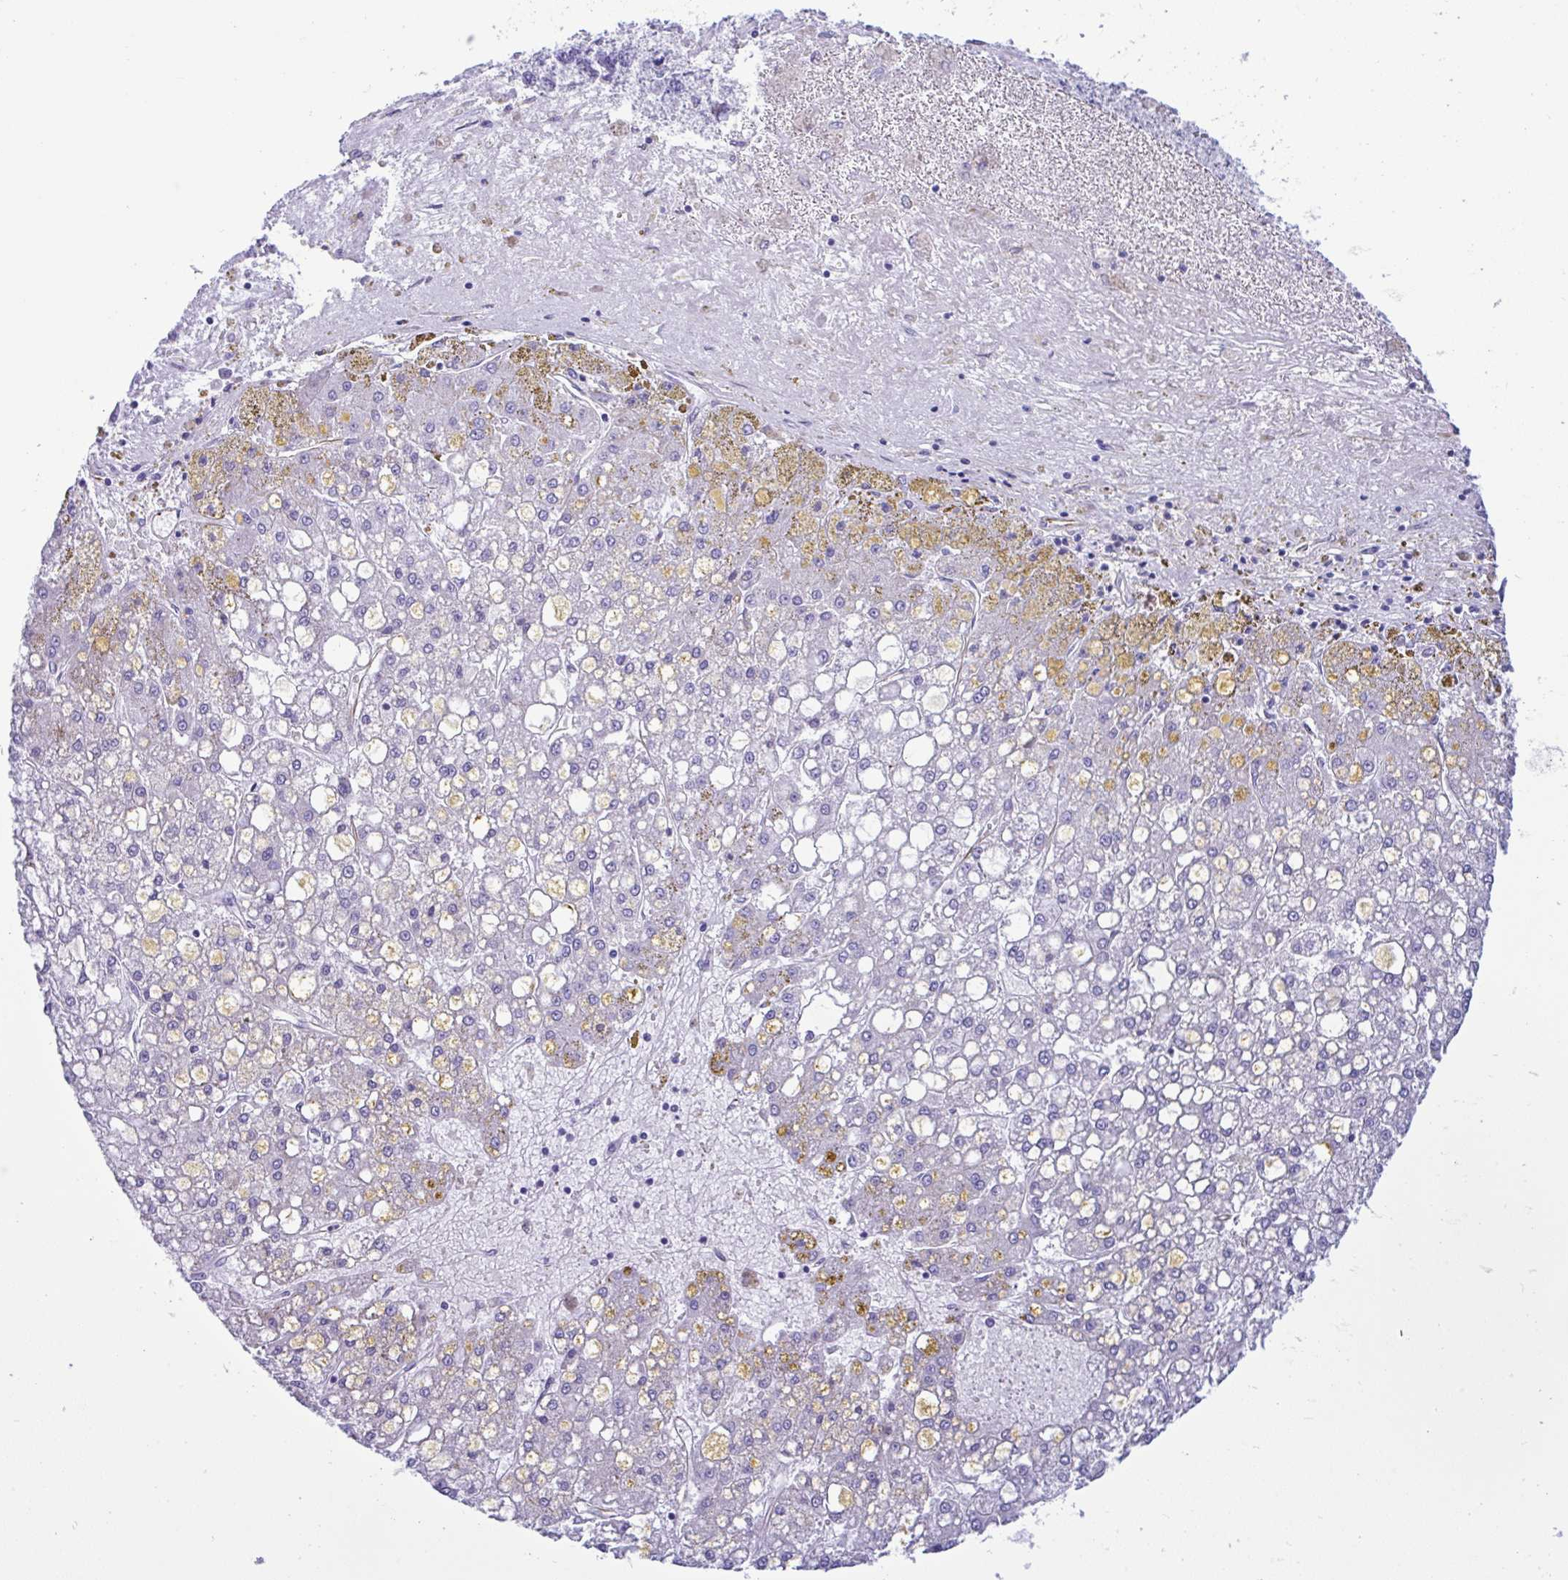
{"staining": {"intensity": "negative", "quantity": "none", "location": "none"}, "tissue": "liver cancer", "cell_type": "Tumor cells", "image_type": "cancer", "snomed": [{"axis": "morphology", "description": "Carcinoma, Hepatocellular, NOS"}, {"axis": "topography", "description": "Liver"}], "caption": "High power microscopy image of an IHC image of liver hepatocellular carcinoma, revealing no significant staining in tumor cells.", "gene": "SMAD5", "patient": {"sex": "male", "age": 67}}